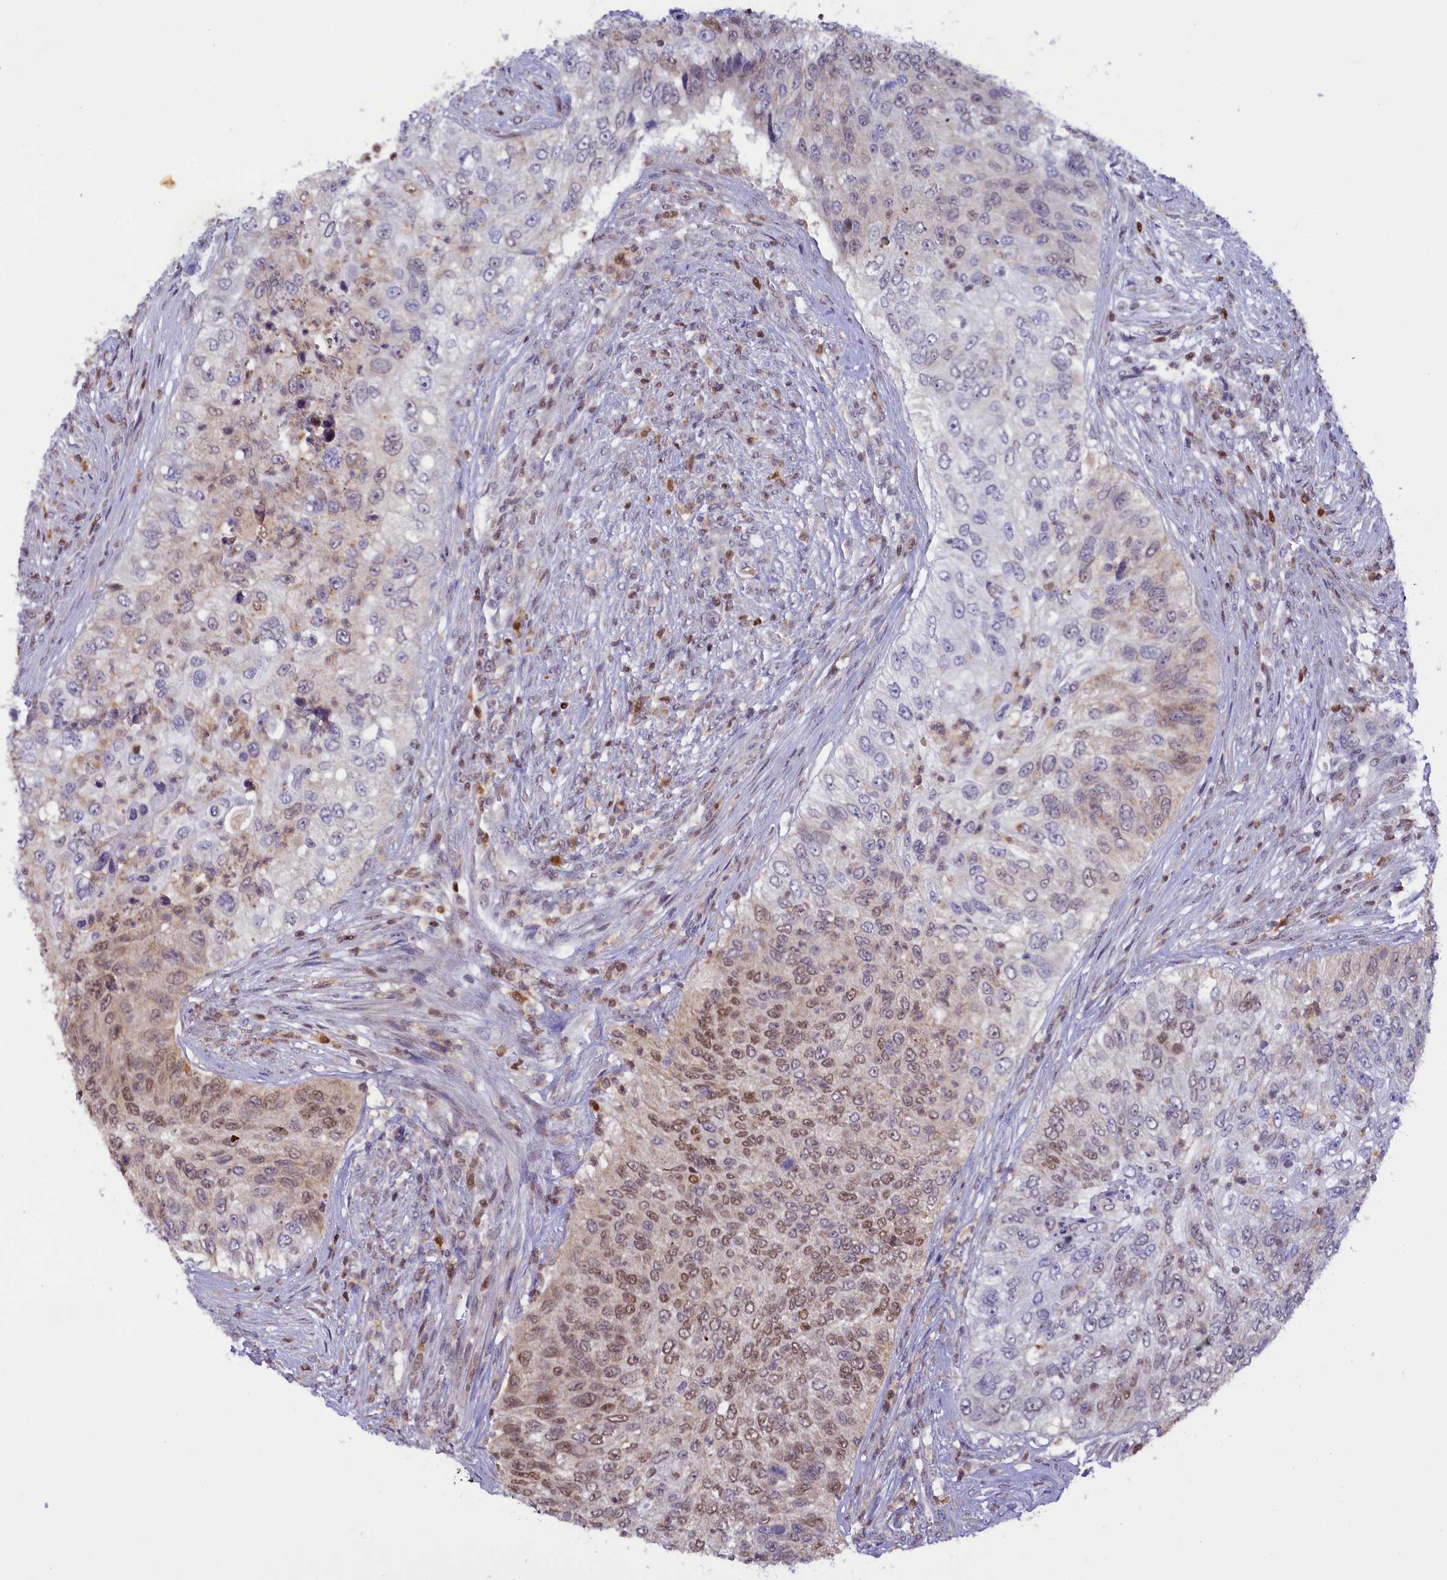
{"staining": {"intensity": "moderate", "quantity": "<25%", "location": "nuclear"}, "tissue": "urothelial cancer", "cell_type": "Tumor cells", "image_type": "cancer", "snomed": [{"axis": "morphology", "description": "Urothelial carcinoma, High grade"}, {"axis": "topography", "description": "Urinary bladder"}], "caption": "Brown immunohistochemical staining in human urothelial cancer demonstrates moderate nuclear staining in about <25% of tumor cells.", "gene": "IZUMO2", "patient": {"sex": "female", "age": 60}}